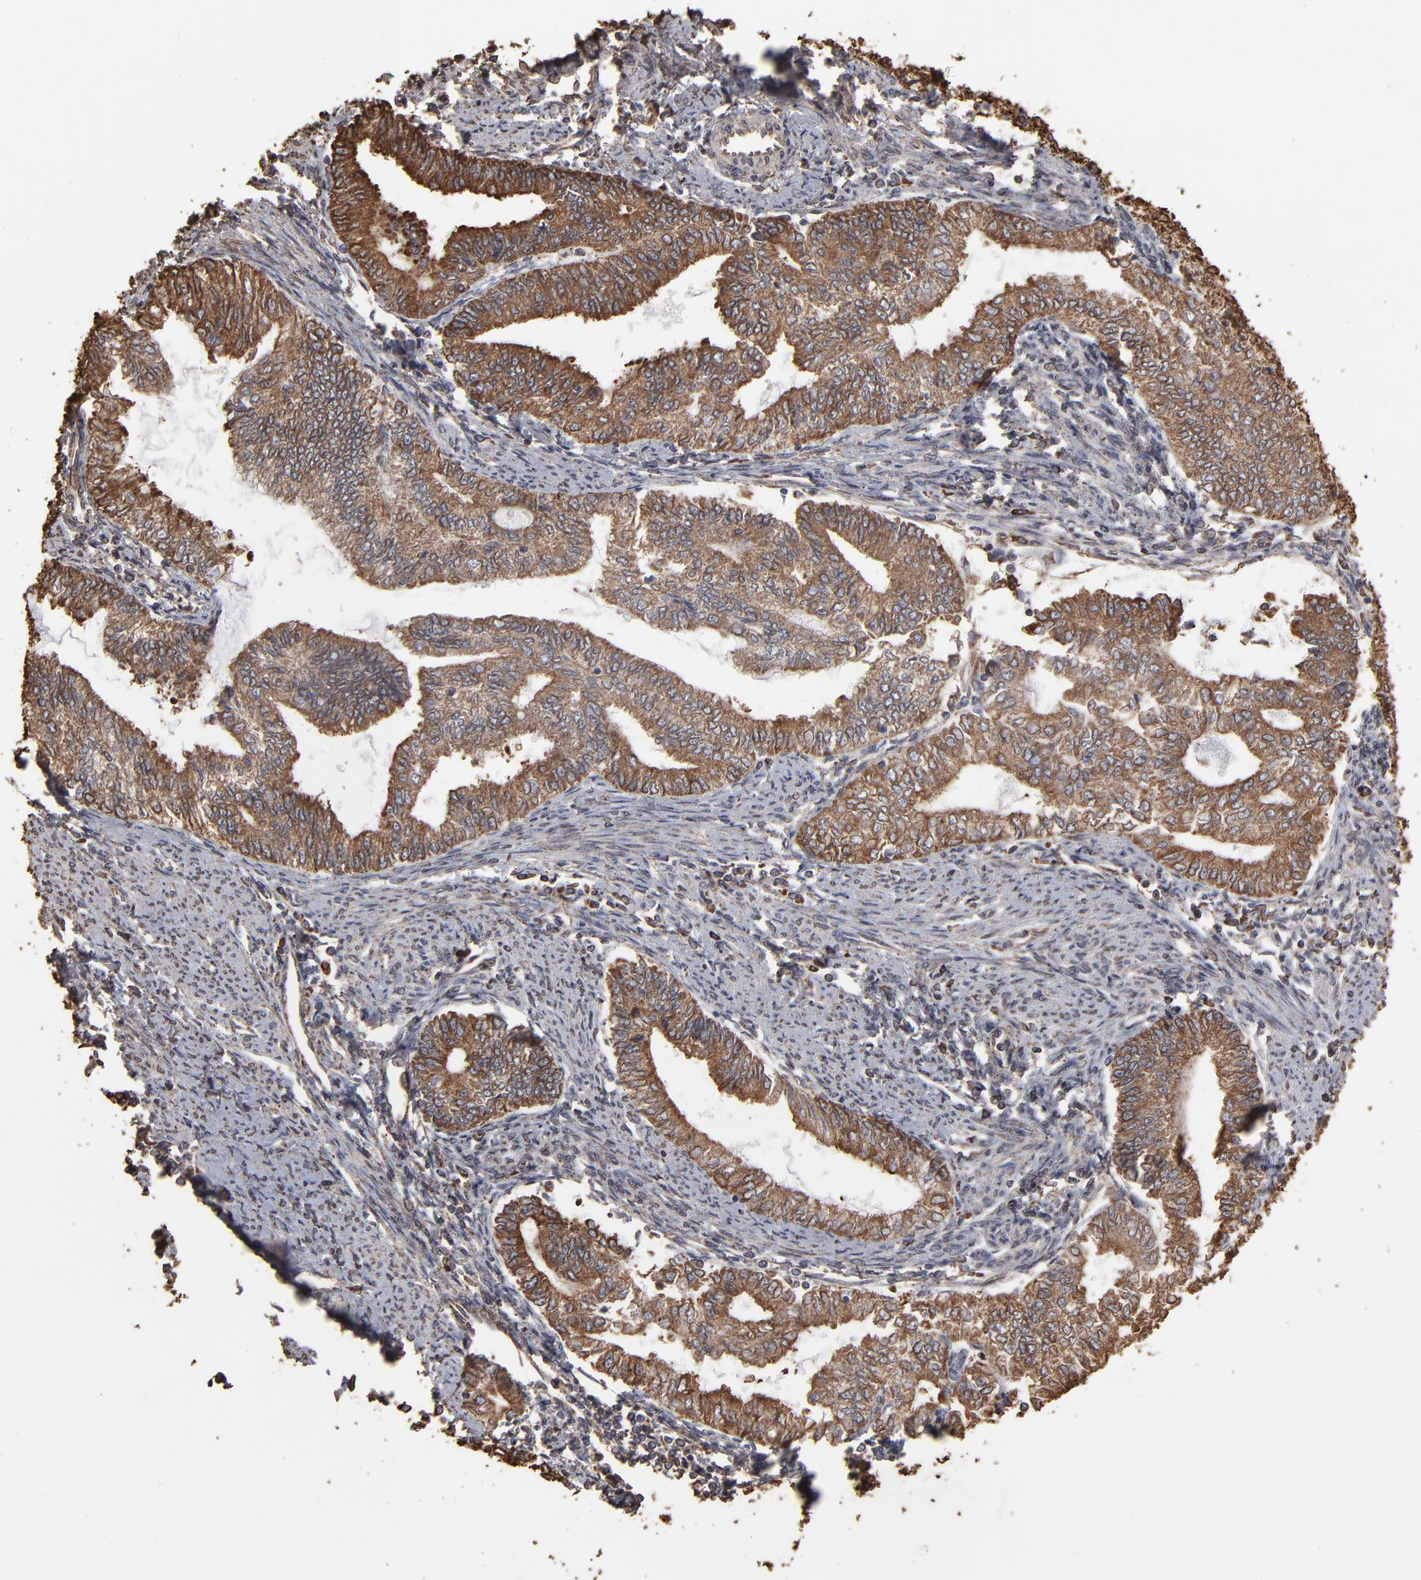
{"staining": {"intensity": "moderate", "quantity": ">75%", "location": "cytoplasmic/membranous"}, "tissue": "endometrial cancer", "cell_type": "Tumor cells", "image_type": "cancer", "snomed": [{"axis": "morphology", "description": "Adenocarcinoma, NOS"}, {"axis": "topography", "description": "Endometrium"}], "caption": "This micrograph exhibits endometrial cancer (adenocarcinoma) stained with immunohistochemistry (IHC) to label a protein in brown. The cytoplasmic/membranous of tumor cells show moderate positivity for the protein. Nuclei are counter-stained blue.", "gene": "PDIA3", "patient": {"sex": "female", "age": 66}}